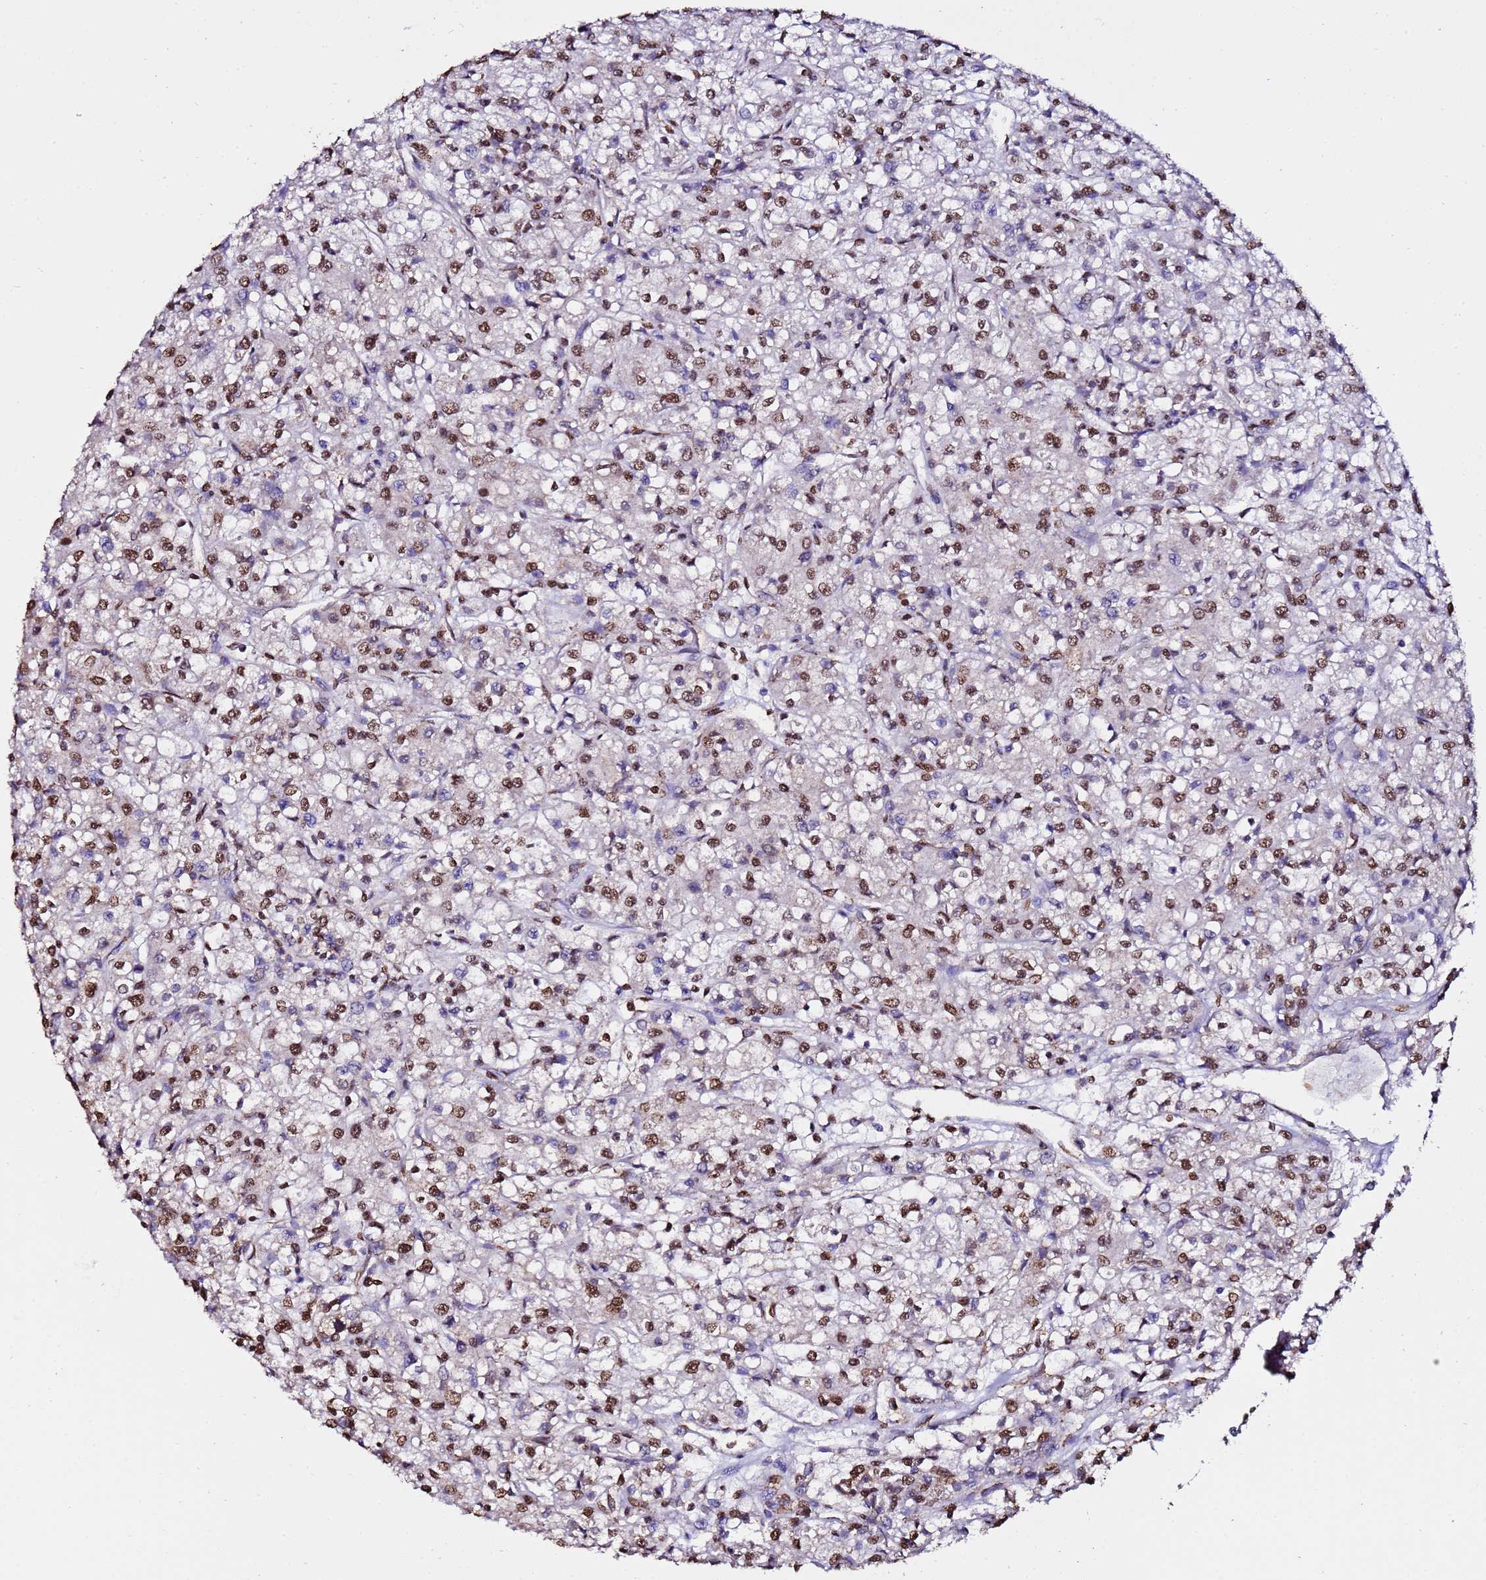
{"staining": {"intensity": "moderate", "quantity": ">75%", "location": "nuclear"}, "tissue": "renal cancer", "cell_type": "Tumor cells", "image_type": "cancer", "snomed": [{"axis": "morphology", "description": "Adenocarcinoma, NOS"}, {"axis": "topography", "description": "Kidney"}], "caption": "Immunohistochemistry (IHC) staining of adenocarcinoma (renal), which demonstrates medium levels of moderate nuclear staining in approximately >75% of tumor cells indicating moderate nuclear protein expression. The staining was performed using DAB (brown) for protein detection and nuclei were counterstained in hematoxylin (blue).", "gene": "TRIP6", "patient": {"sex": "female", "age": 59}}